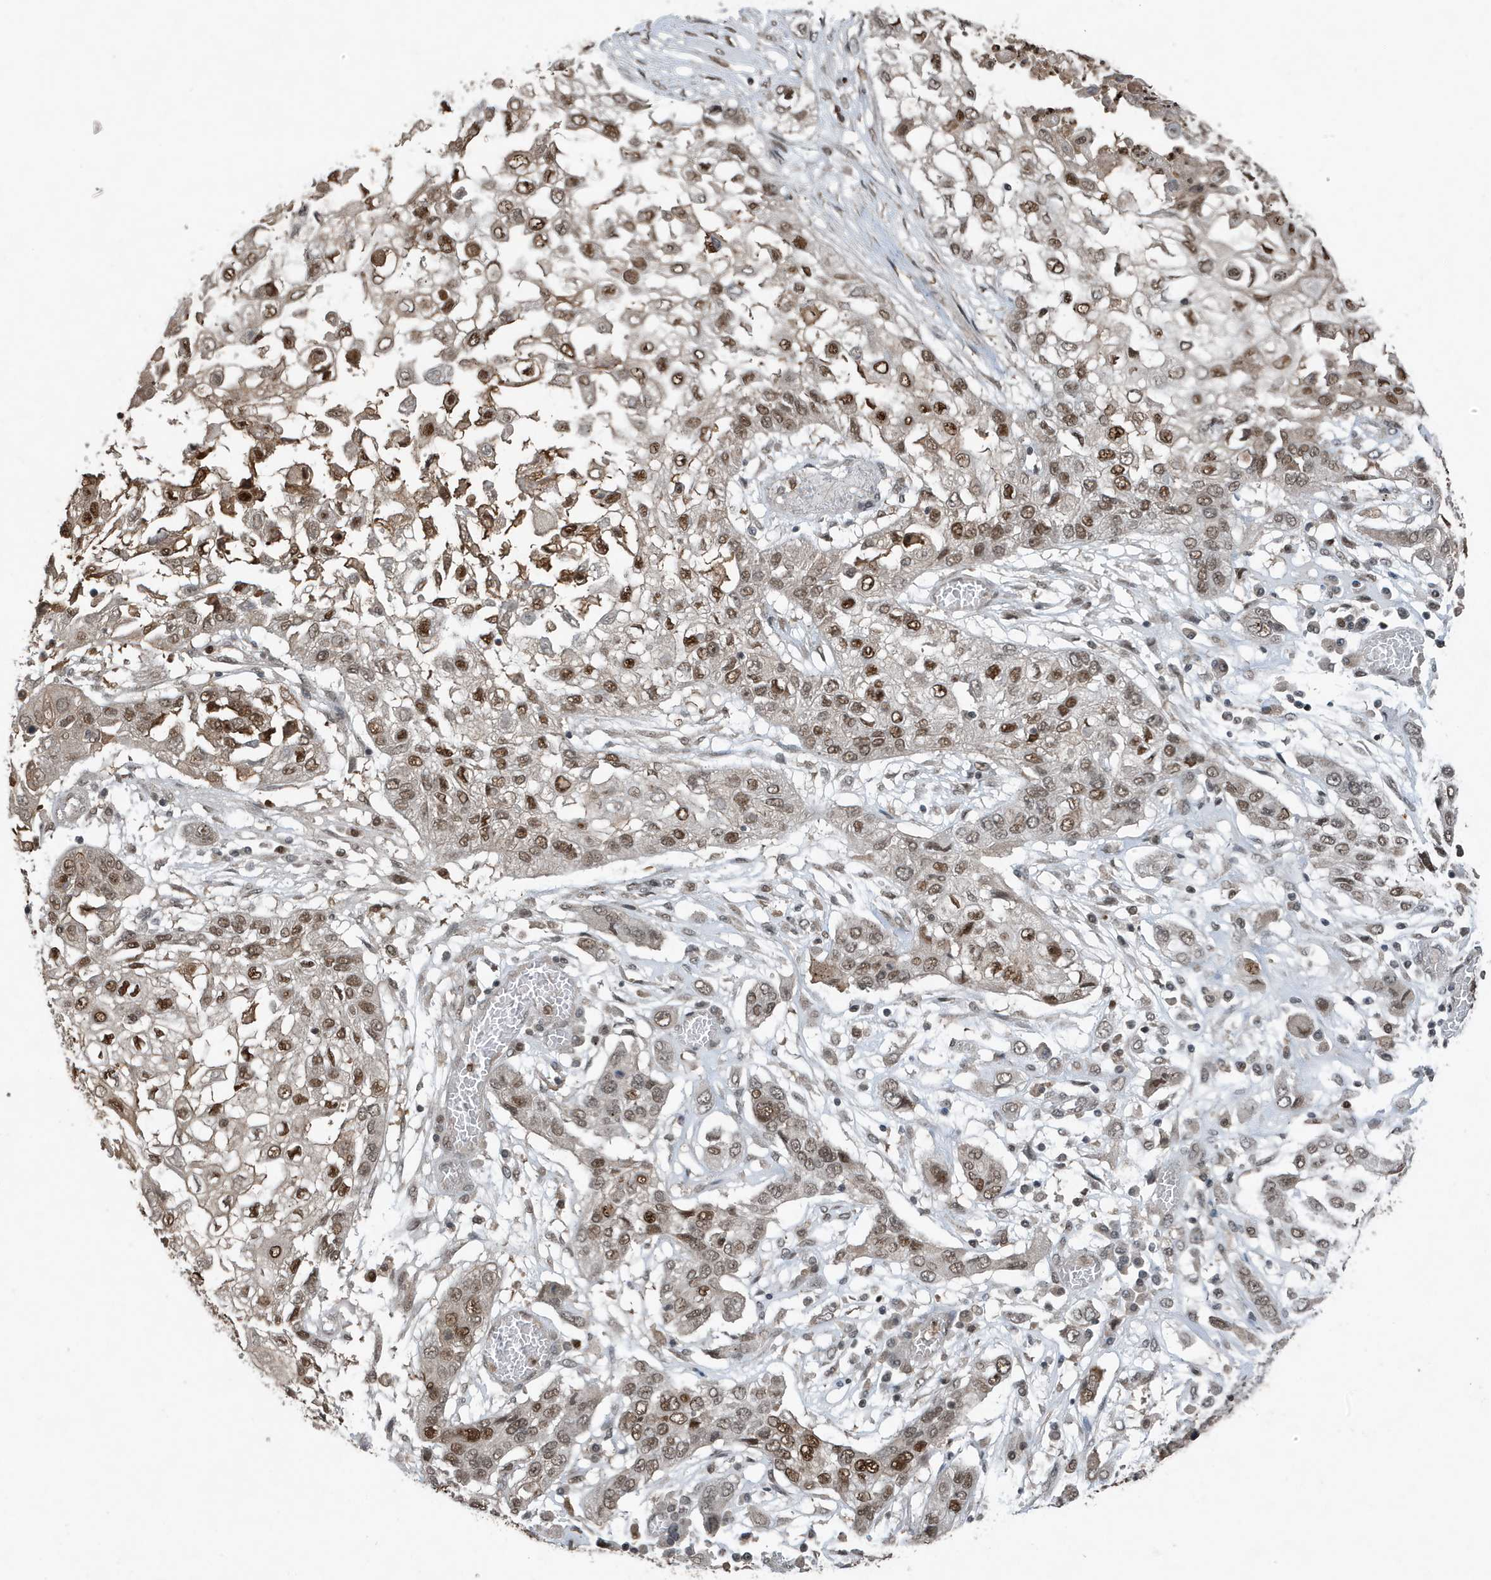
{"staining": {"intensity": "moderate", "quantity": ">75%", "location": "cytoplasmic/membranous,nuclear"}, "tissue": "lung cancer", "cell_type": "Tumor cells", "image_type": "cancer", "snomed": [{"axis": "morphology", "description": "Squamous cell carcinoma, NOS"}, {"axis": "topography", "description": "Lung"}], "caption": "Lung cancer stained with a brown dye exhibits moderate cytoplasmic/membranous and nuclear positive expression in about >75% of tumor cells.", "gene": "HSPA1A", "patient": {"sex": "male", "age": 71}}